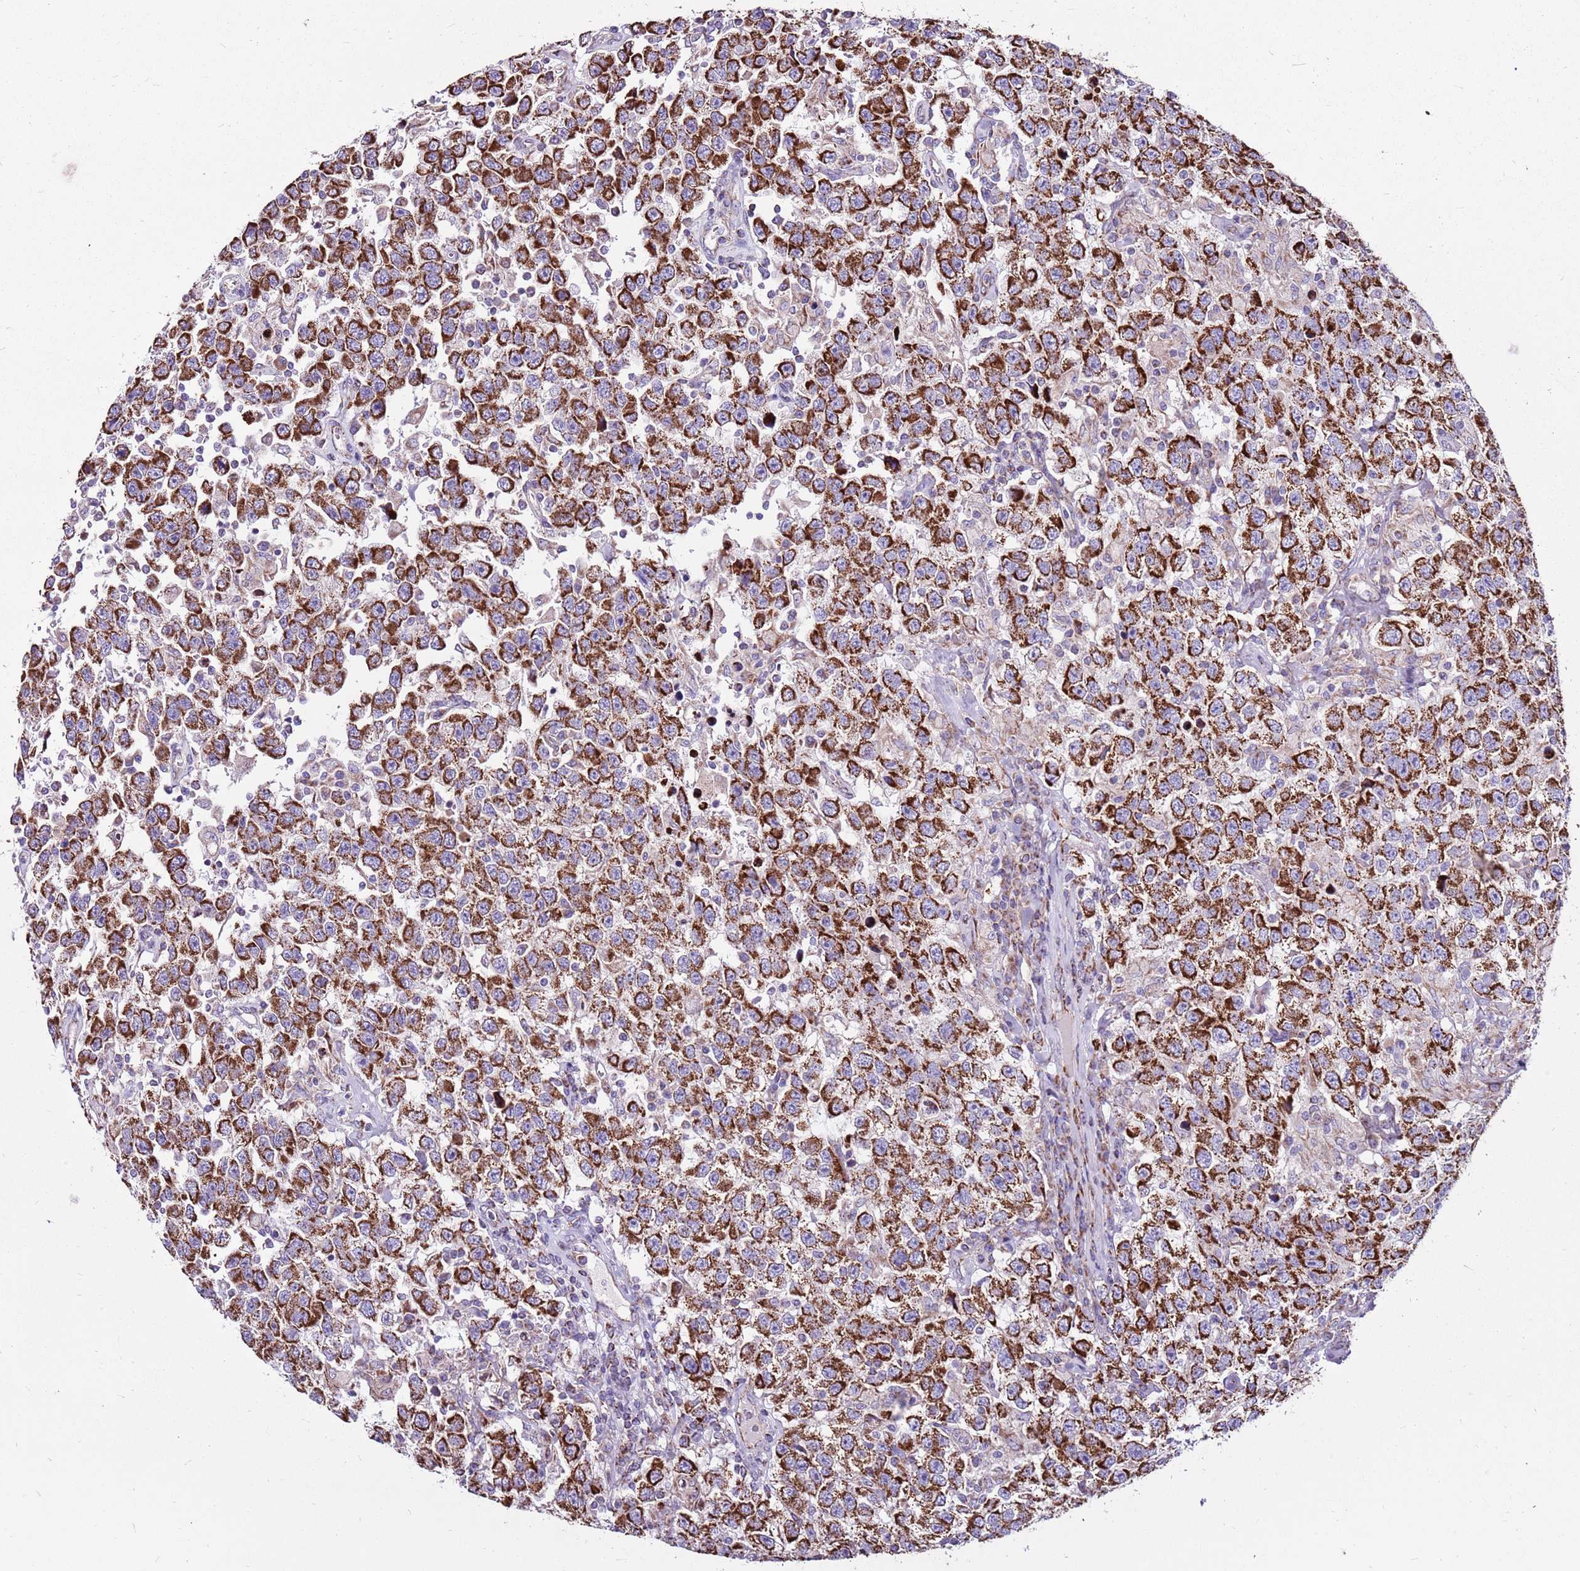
{"staining": {"intensity": "strong", "quantity": ">75%", "location": "cytoplasmic/membranous"}, "tissue": "testis cancer", "cell_type": "Tumor cells", "image_type": "cancer", "snomed": [{"axis": "morphology", "description": "Seminoma, NOS"}, {"axis": "topography", "description": "Testis"}], "caption": "A high-resolution histopathology image shows immunohistochemistry (IHC) staining of testis cancer (seminoma), which shows strong cytoplasmic/membranous expression in about >75% of tumor cells.", "gene": "HECTD4", "patient": {"sex": "male", "age": 41}}